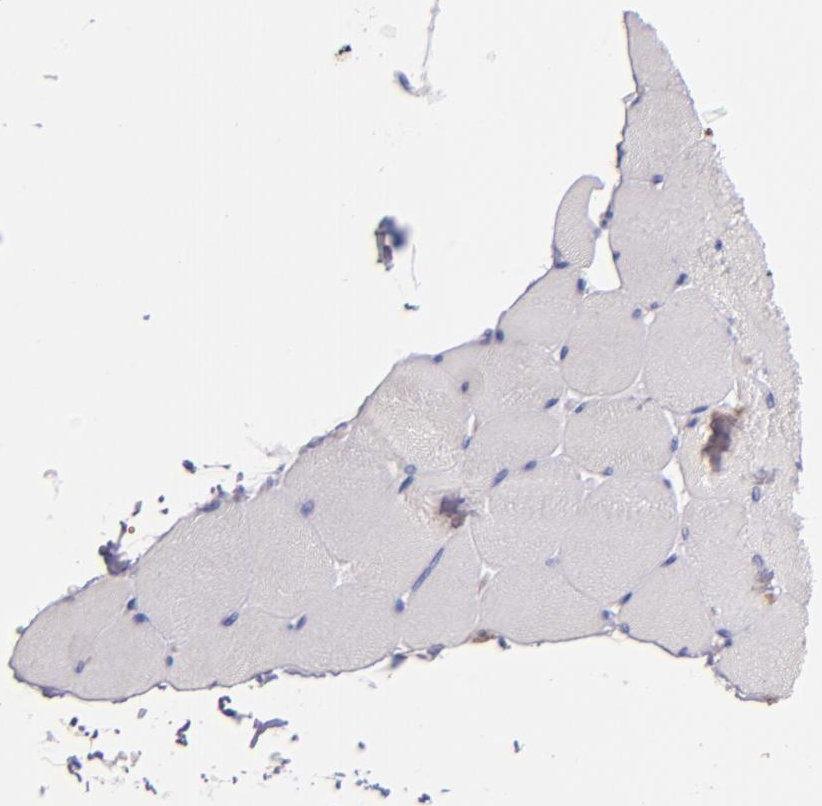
{"staining": {"intensity": "negative", "quantity": "none", "location": "none"}, "tissue": "skeletal muscle", "cell_type": "Myocytes", "image_type": "normal", "snomed": [{"axis": "morphology", "description": "Normal tissue, NOS"}, {"axis": "topography", "description": "Skeletal muscle"}], "caption": "High power microscopy photomicrograph of an immunohistochemistry histopathology image of benign skeletal muscle, revealing no significant positivity in myocytes. (DAB (3,3'-diaminobenzidine) immunohistochemistry (IHC) visualized using brightfield microscopy, high magnification).", "gene": "C5AR1", "patient": {"sex": "male", "age": 62}}